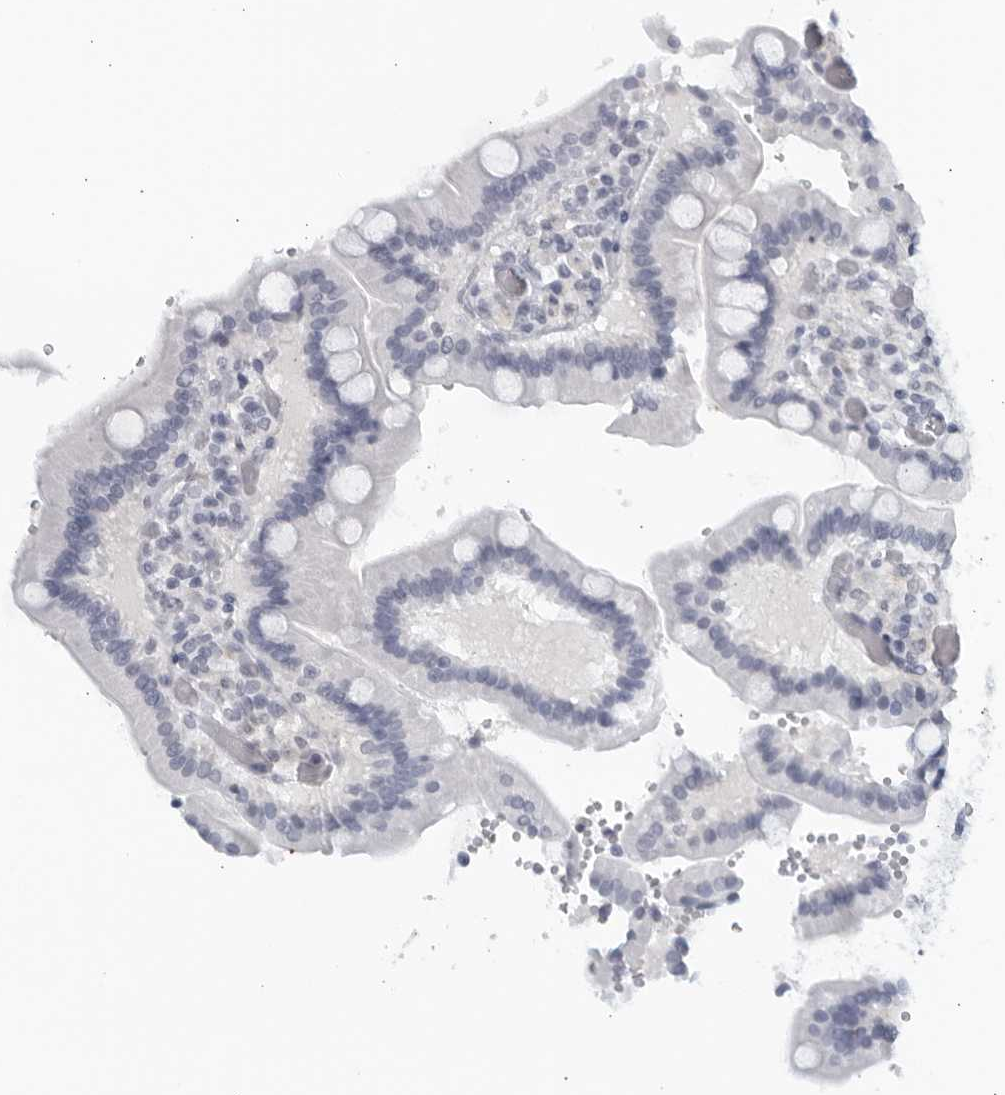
{"staining": {"intensity": "negative", "quantity": "none", "location": "none"}, "tissue": "duodenum", "cell_type": "Glandular cells", "image_type": "normal", "snomed": [{"axis": "morphology", "description": "Normal tissue, NOS"}, {"axis": "topography", "description": "Duodenum"}], "caption": "Immunohistochemistry (IHC) image of normal duodenum: human duodenum stained with DAB exhibits no significant protein positivity in glandular cells.", "gene": "MATN1", "patient": {"sex": "female", "age": 62}}